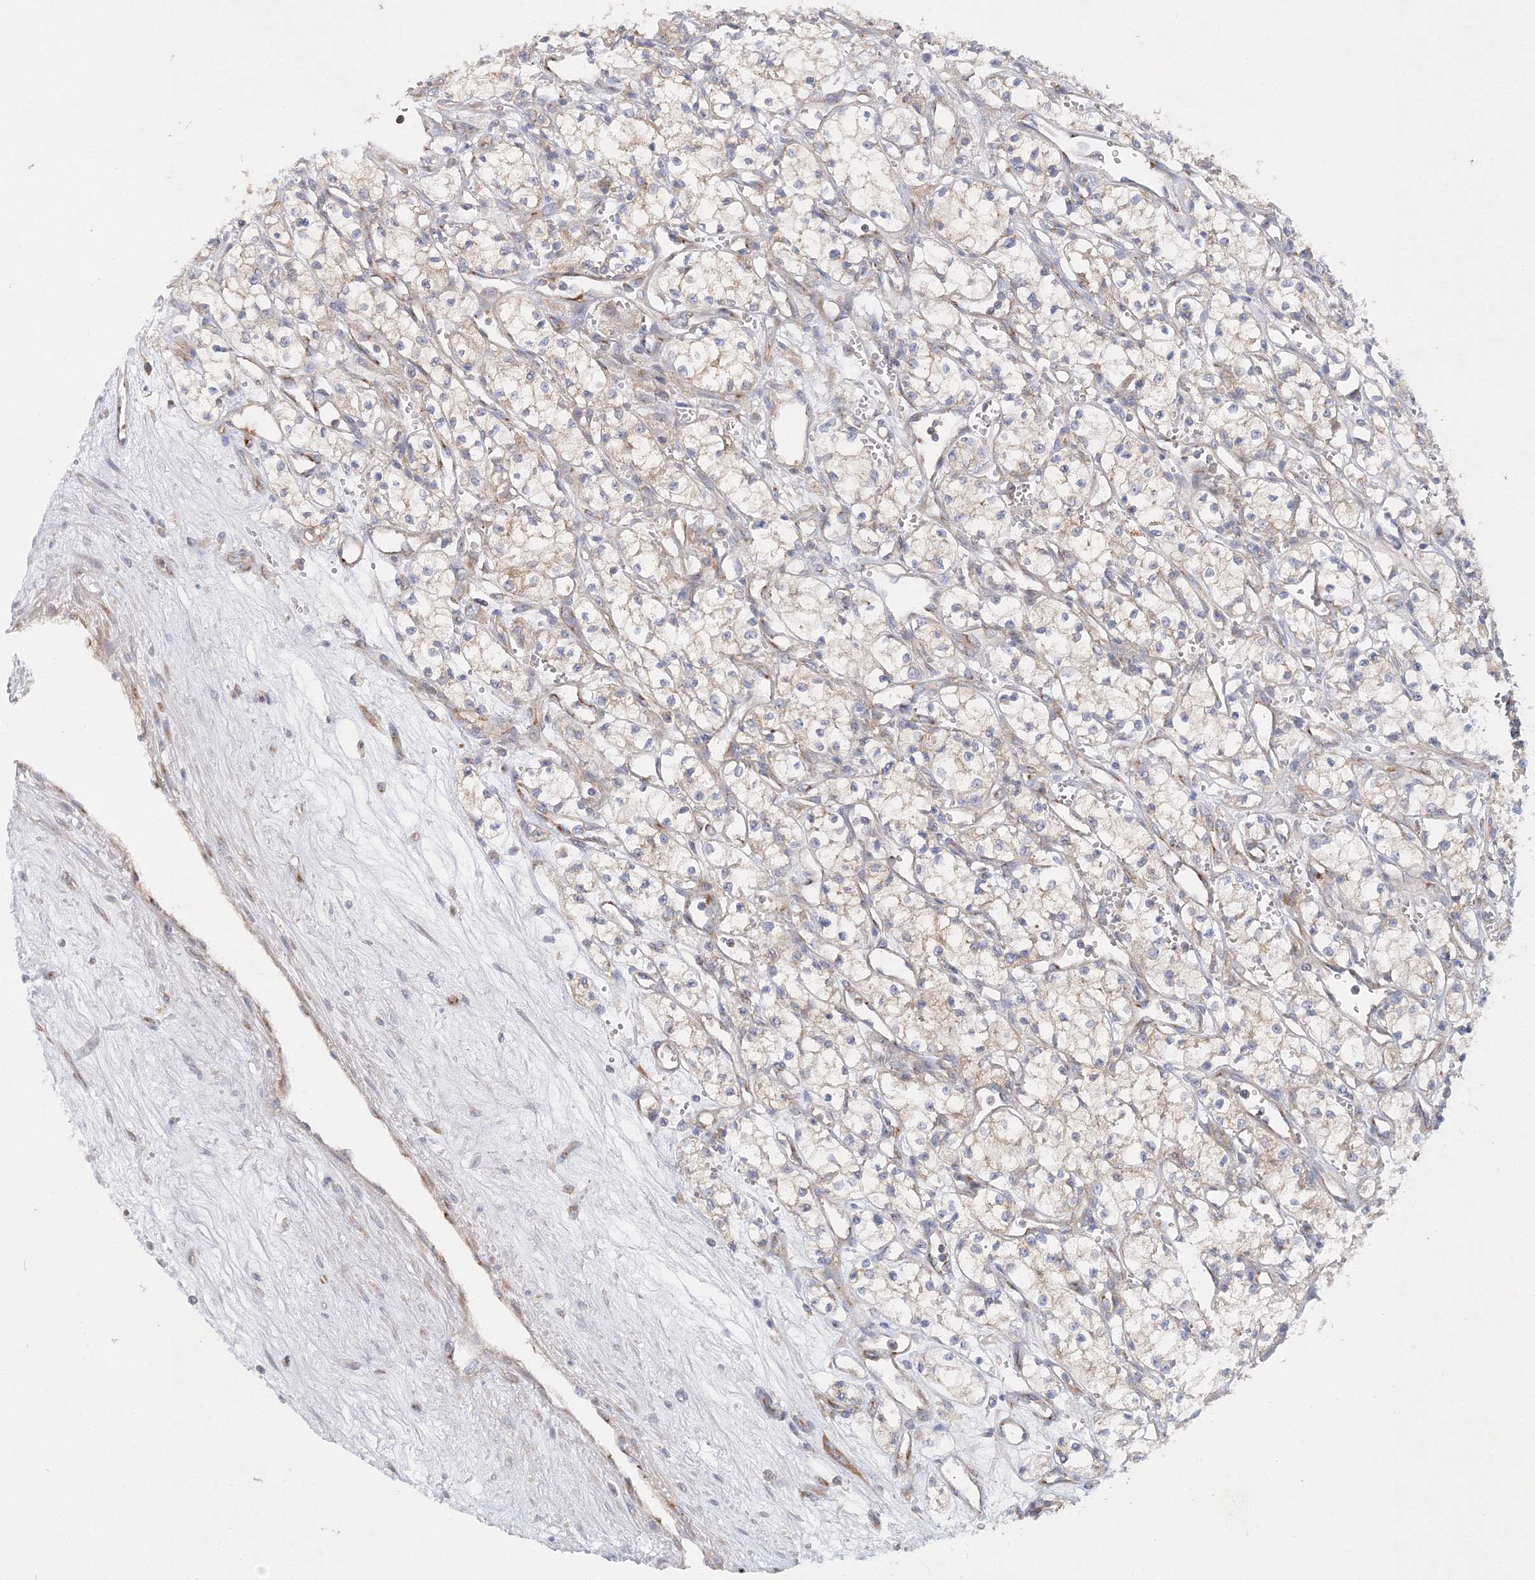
{"staining": {"intensity": "weak", "quantity": "25%-75%", "location": "cytoplasmic/membranous"}, "tissue": "renal cancer", "cell_type": "Tumor cells", "image_type": "cancer", "snomed": [{"axis": "morphology", "description": "Adenocarcinoma, NOS"}, {"axis": "topography", "description": "Kidney"}], "caption": "A high-resolution image shows IHC staining of adenocarcinoma (renal), which demonstrates weak cytoplasmic/membranous staining in about 25%-75% of tumor cells.", "gene": "SEC23IP", "patient": {"sex": "male", "age": 59}}